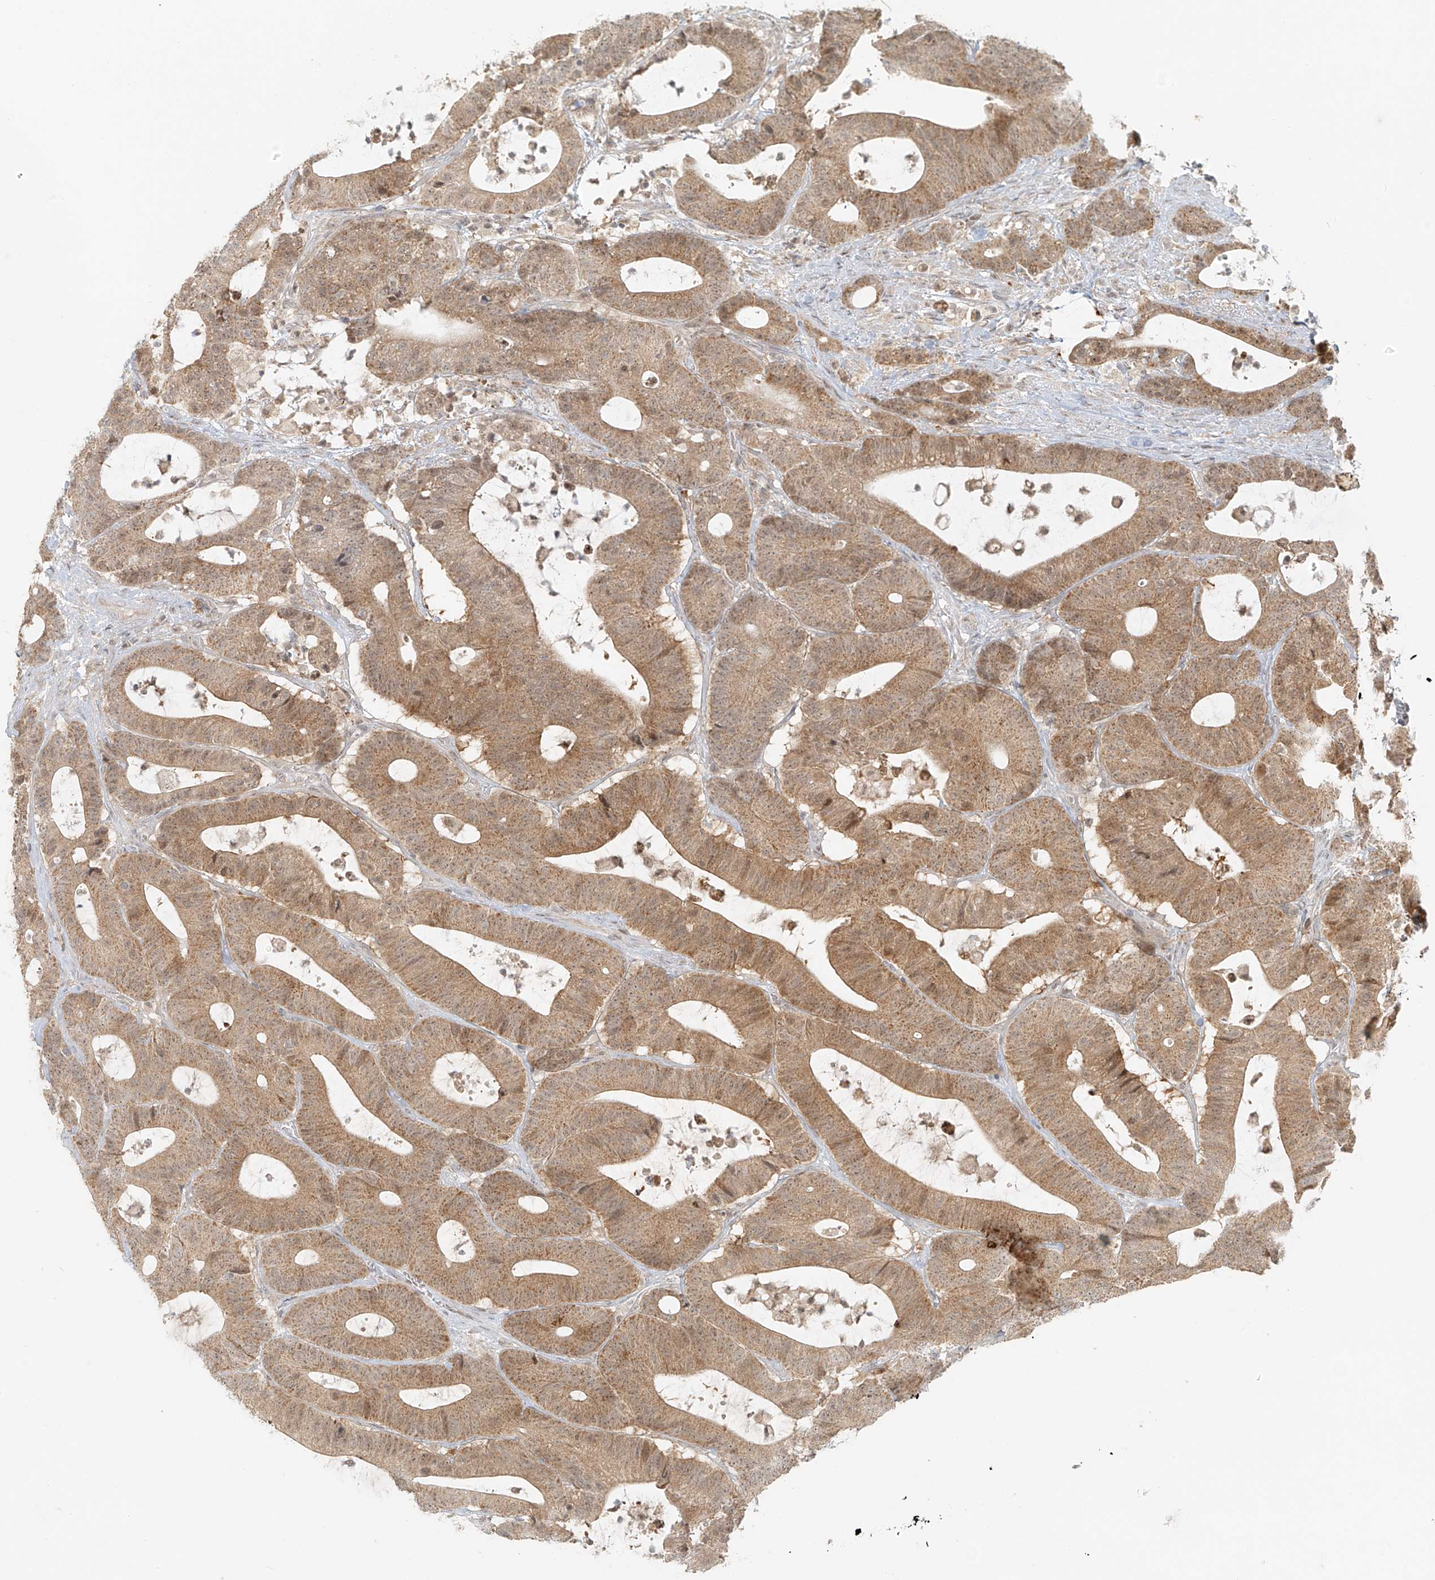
{"staining": {"intensity": "moderate", "quantity": ">75%", "location": "cytoplasmic/membranous"}, "tissue": "colorectal cancer", "cell_type": "Tumor cells", "image_type": "cancer", "snomed": [{"axis": "morphology", "description": "Adenocarcinoma, NOS"}, {"axis": "topography", "description": "Colon"}], "caption": "Adenocarcinoma (colorectal) stained with DAB immunohistochemistry (IHC) shows medium levels of moderate cytoplasmic/membranous expression in about >75% of tumor cells.", "gene": "MIPEP", "patient": {"sex": "female", "age": 84}}